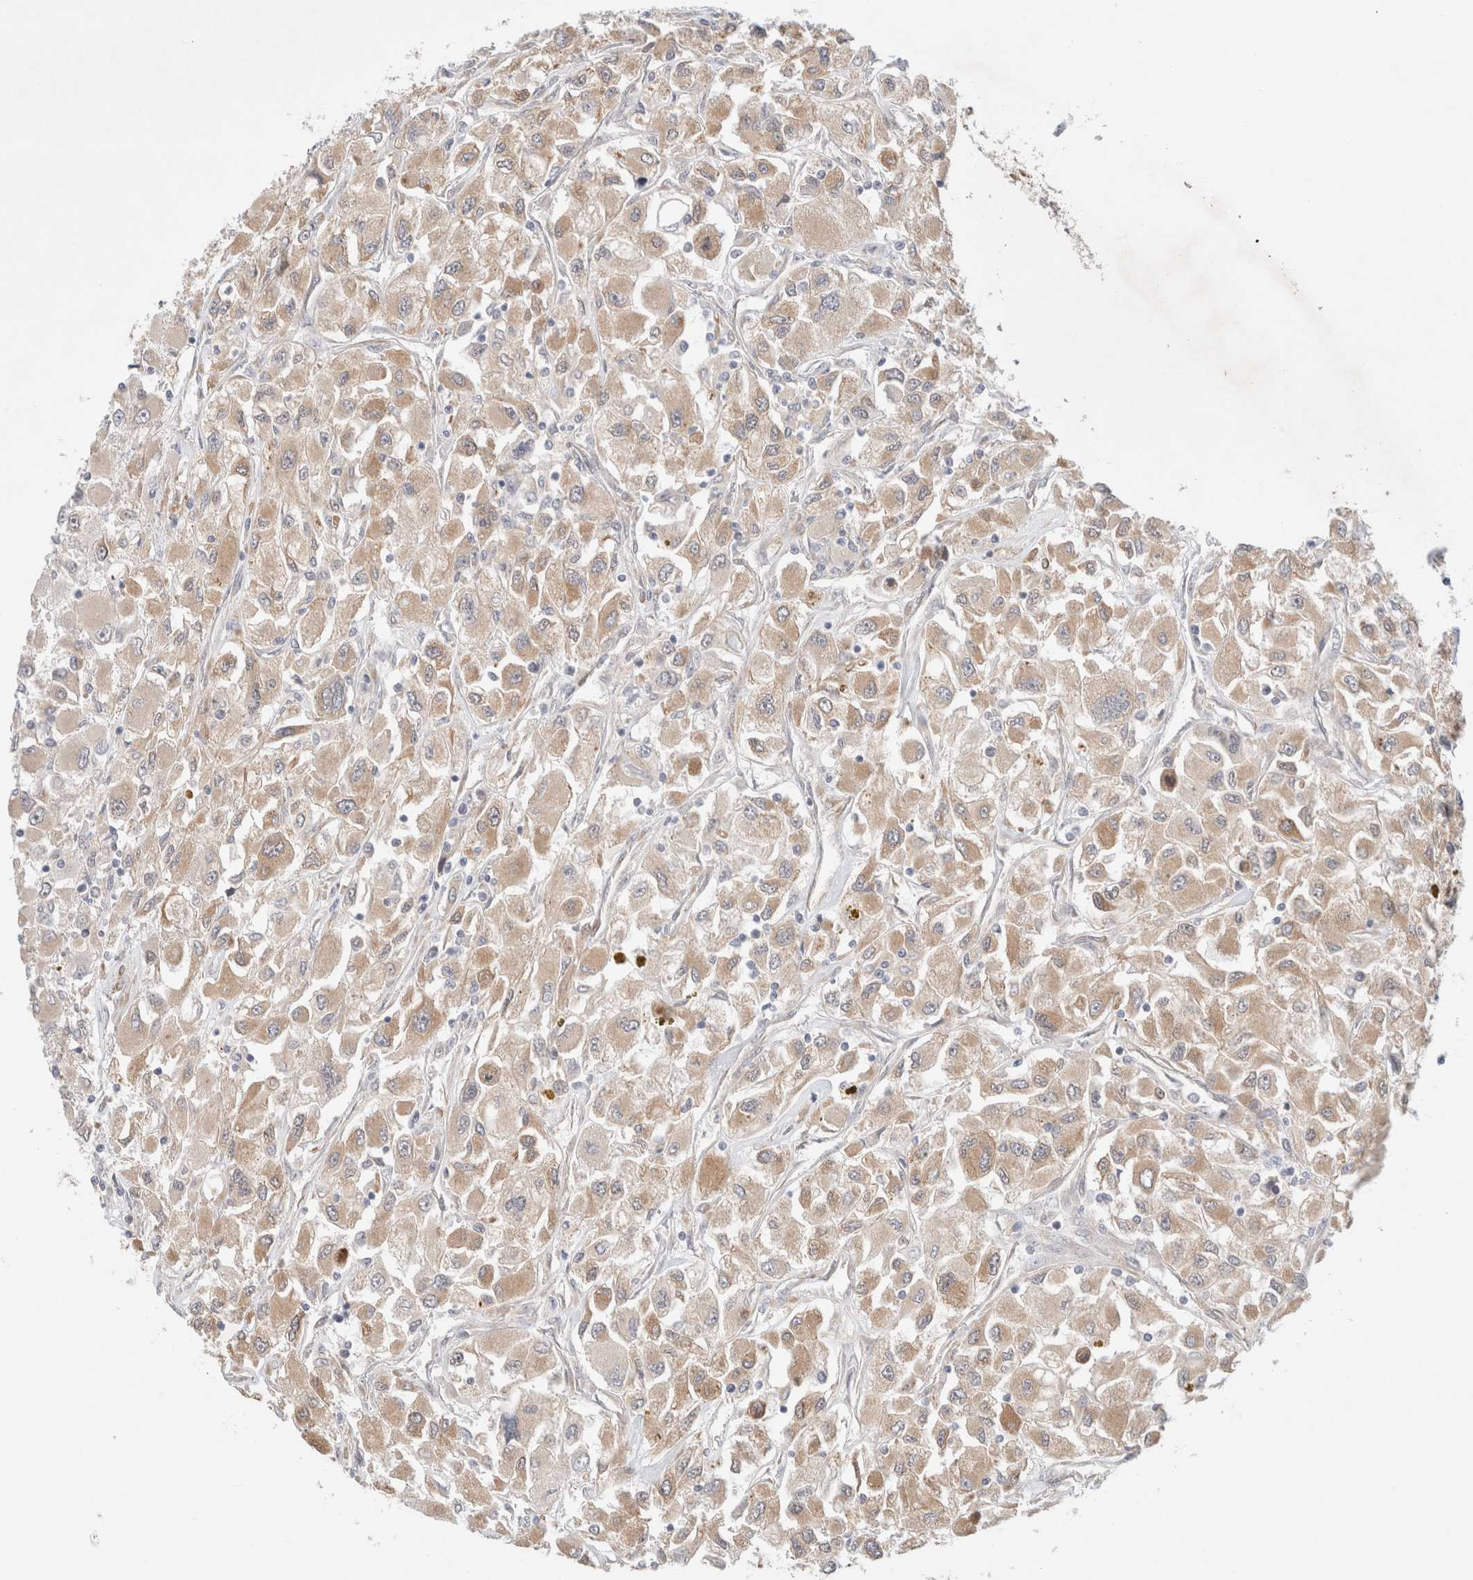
{"staining": {"intensity": "moderate", "quantity": ">75%", "location": "cytoplasmic/membranous"}, "tissue": "renal cancer", "cell_type": "Tumor cells", "image_type": "cancer", "snomed": [{"axis": "morphology", "description": "Adenocarcinoma, NOS"}, {"axis": "topography", "description": "Kidney"}], "caption": "A medium amount of moderate cytoplasmic/membranous staining is identified in about >75% of tumor cells in renal adenocarcinoma tissue.", "gene": "RRP15", "patient": {"sex": "female", "age": 52}}